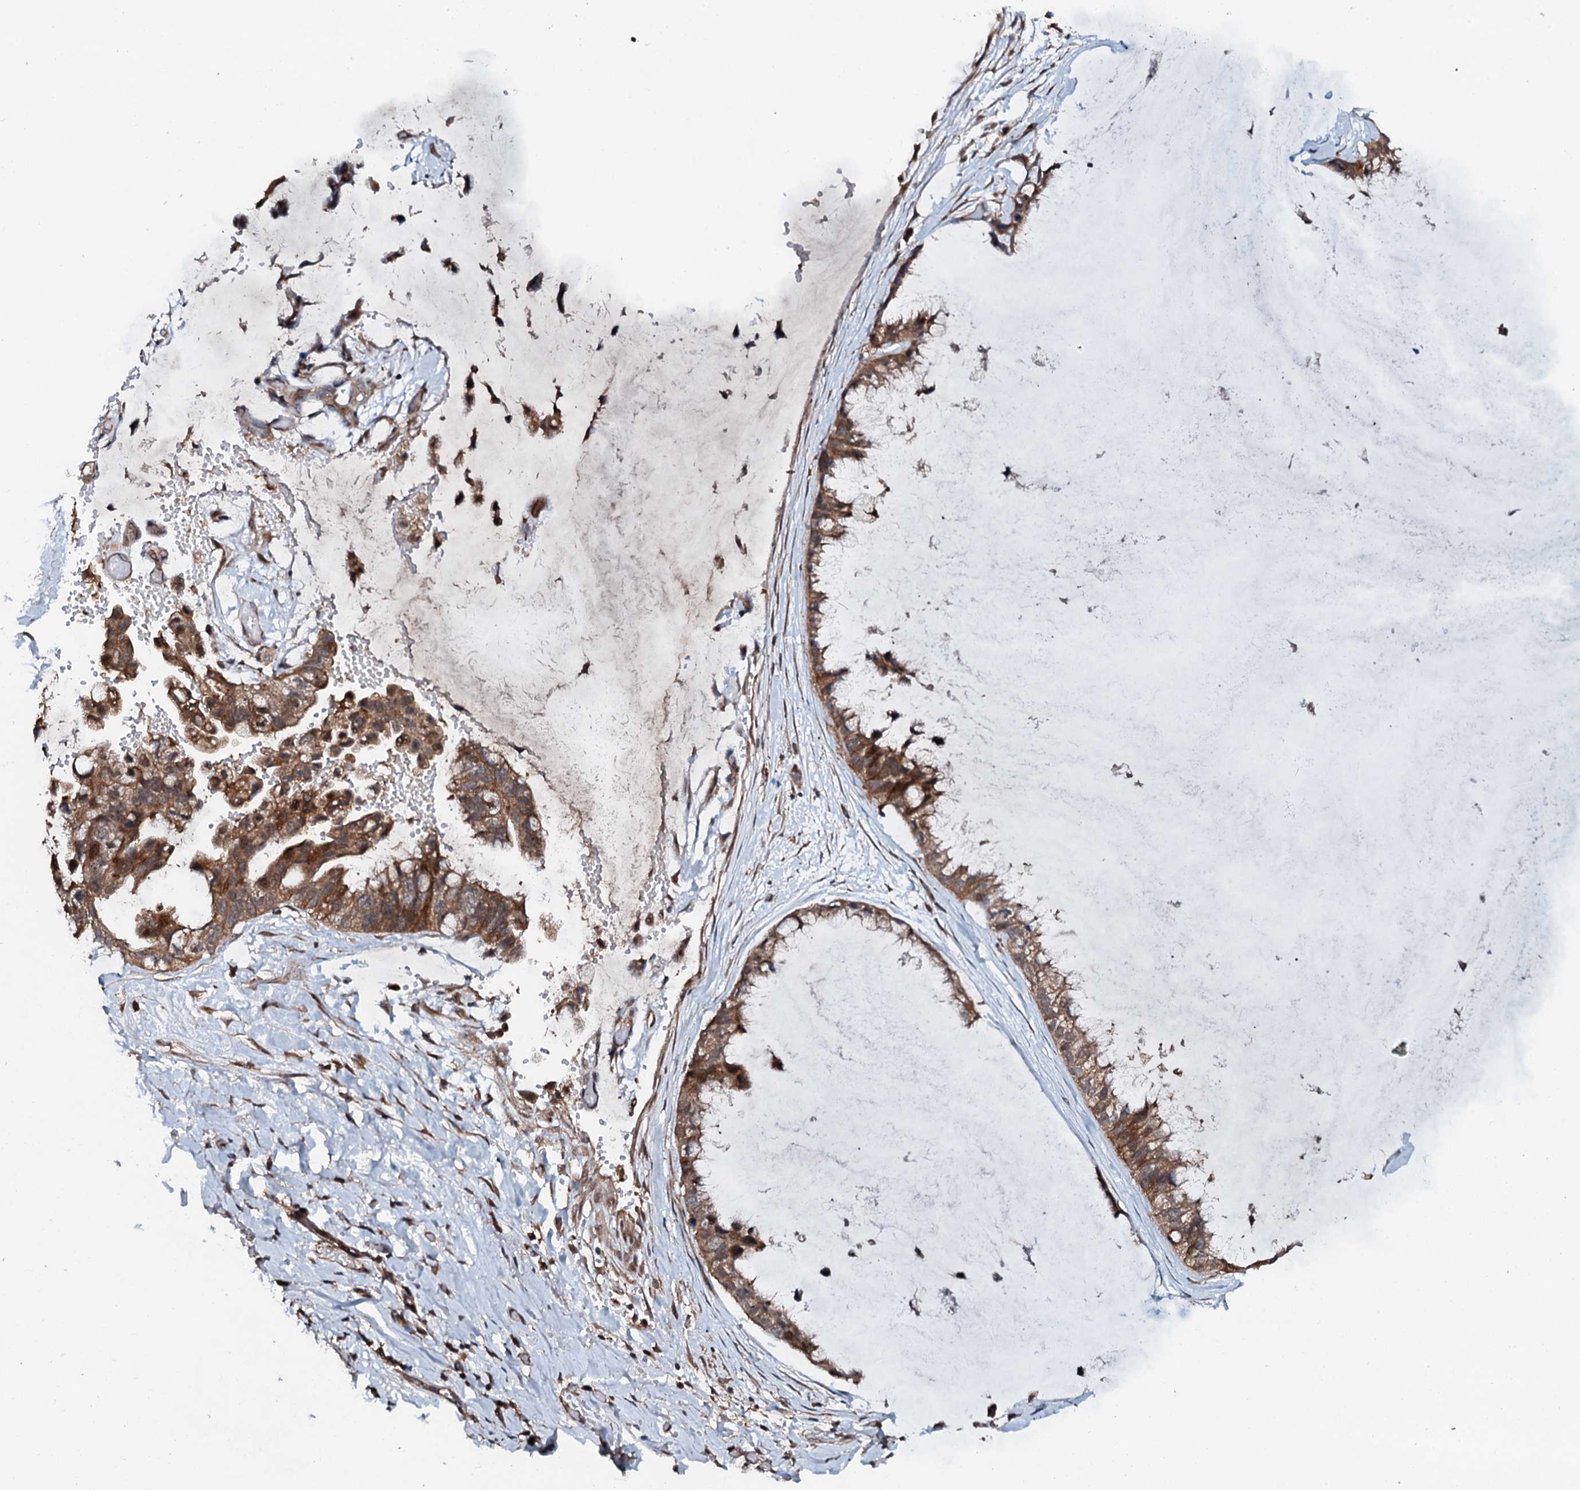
{"staining": {"intensity": "moderate", "quantity": ">75%", "location": "cytoplasmic/membranous"}, "tissue": "ovarian cancer", "cell_type": "Tumor cells", "image_type": "cancer", "snomed": [{"axis": "morphology", "description": "Cystadenocarcinoma, mucinous, NOS"}, {"axis": "topography", "description": "Ovary"}], "caption": "A micrograph of human ovarian cancer (mucinous cystadenocarcinoma) stained for a protein reveals moderate cytoplasmic/membranous brown staining in tumor cells.", "gene": "FLYWCH1", "patient": {"sex": "female", "age": 39}}